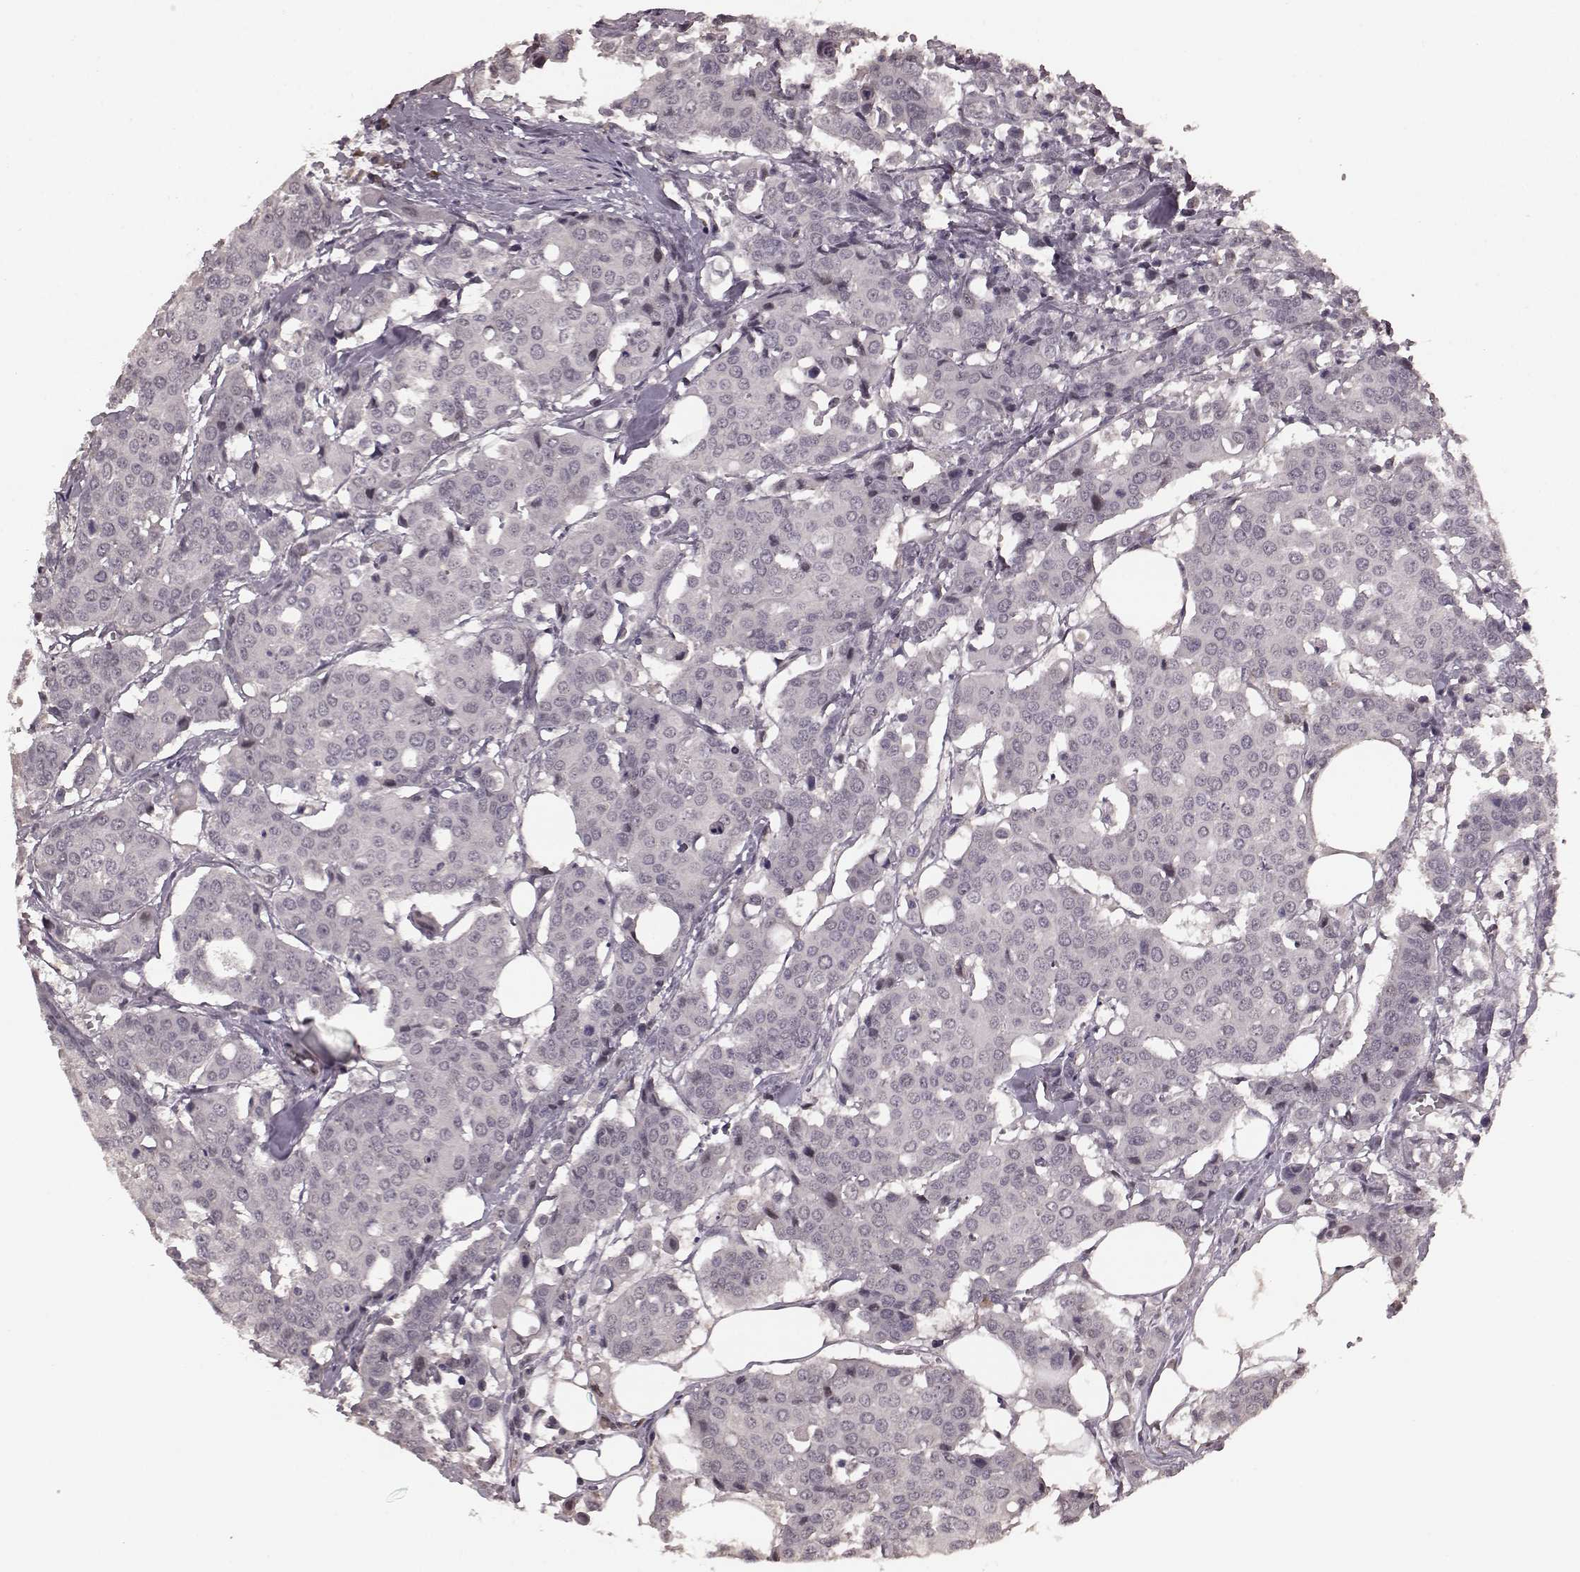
{"staining": {"intensity": "negative", "quantity": "none", "location": "none"}, "tissue": "carcinoid", "cell_type": "Tumor cells", "image_type": "cancer", "snomed": [{"axis": "morphology", "description": "Carcinoid, malignant, NOS"}, {"axis": "topography", "description": "Colon"}], "caption": "Malignant carcinoid stained for a protein using immunohistochemistry reveals no expression tumor cells.", "gene": "PLCB4", "patient": {"sex": "male", "age": 81}}